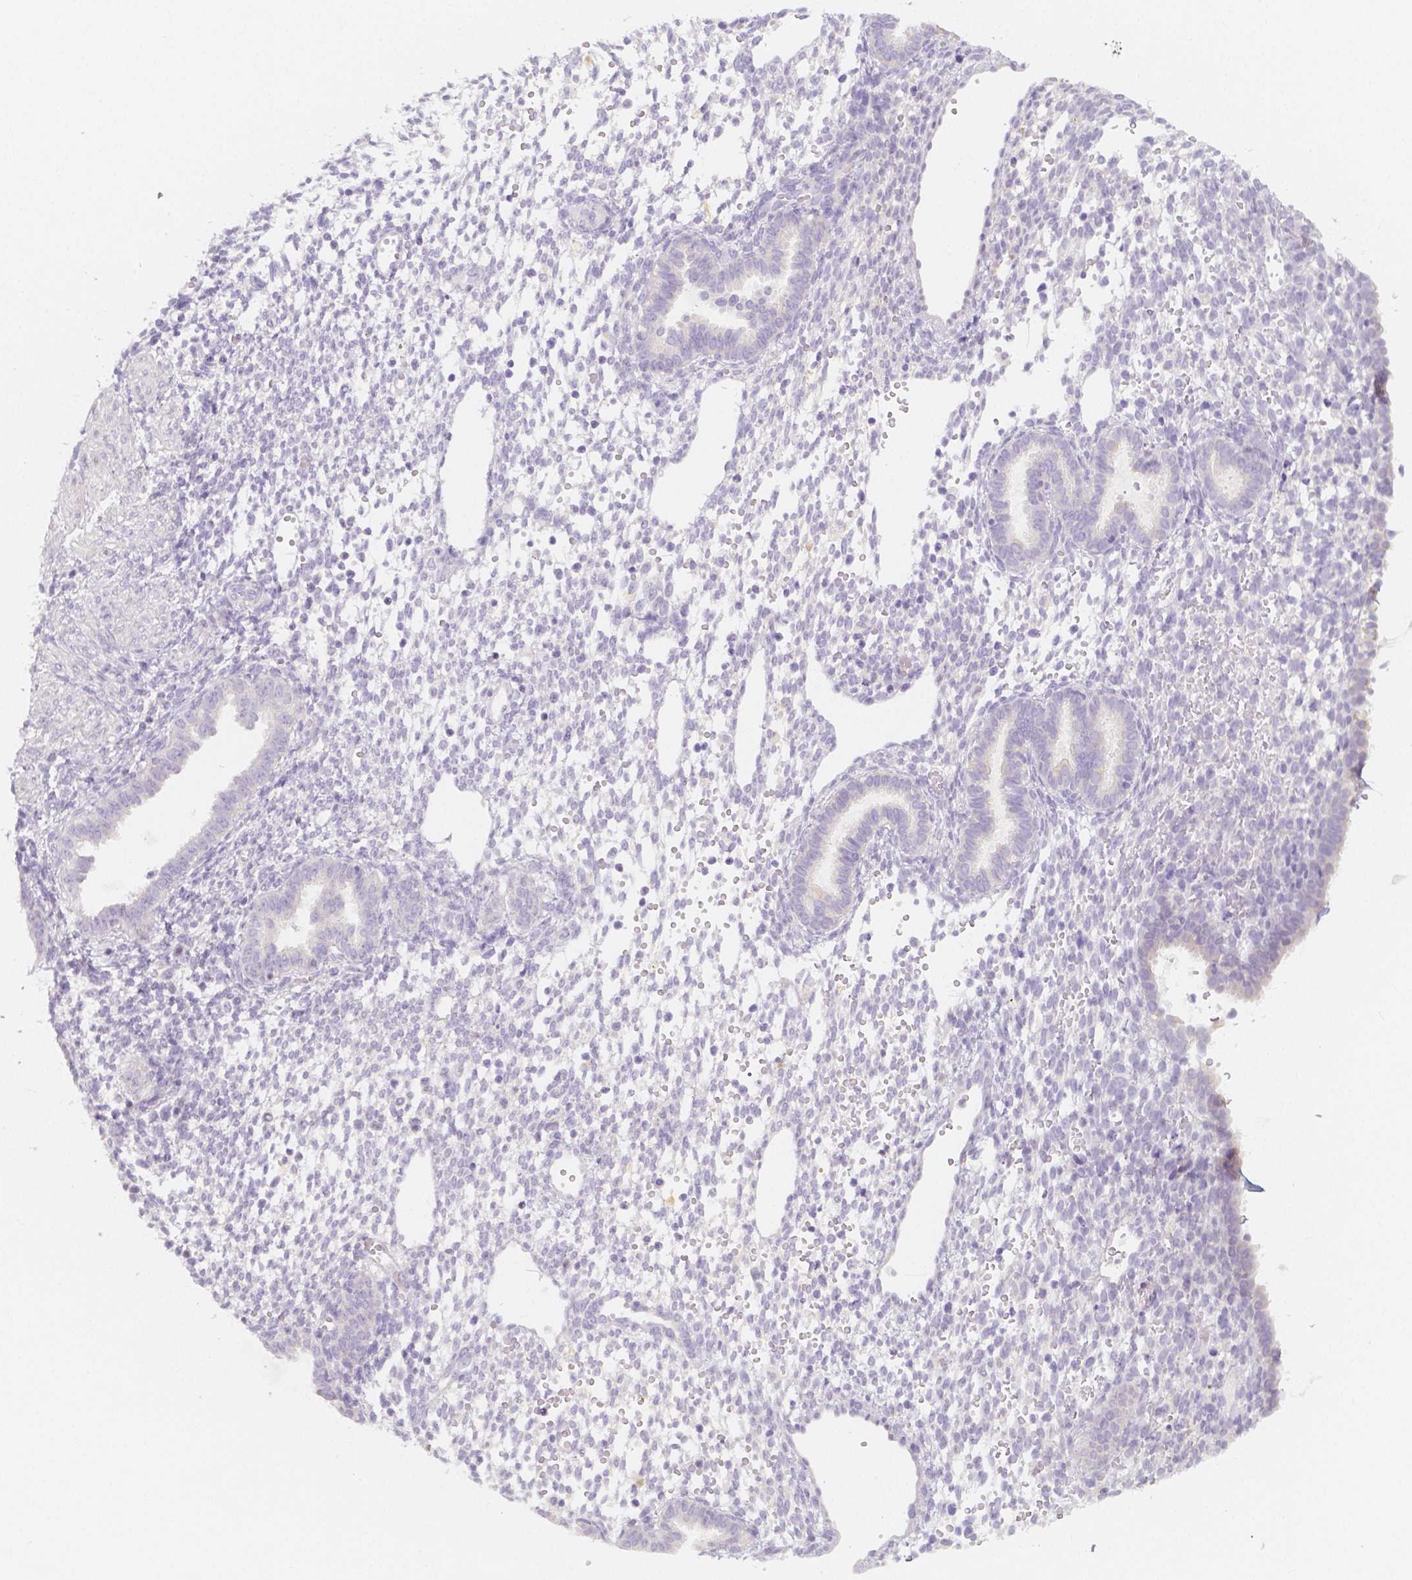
{"staining": {"intensity": "negative", "quantity": "none", "location": "none"}, "tissue": "endometrium", "cell_type": "Cells in endometrial stroma", "image_type": "normal", "snomed": [{"axis": "morphology", "description": "Normal tissue, NOS"}, {"axis": "topography", "description": "Endometrium"}], "caption": "Immunohistochemical staining of normal endometrium exhibits no significant expression in cells in endometrial stroma. (DAB IHC, high magnification).", "gene": "BATF", "patient": {"sex": "female", "age": 36}}